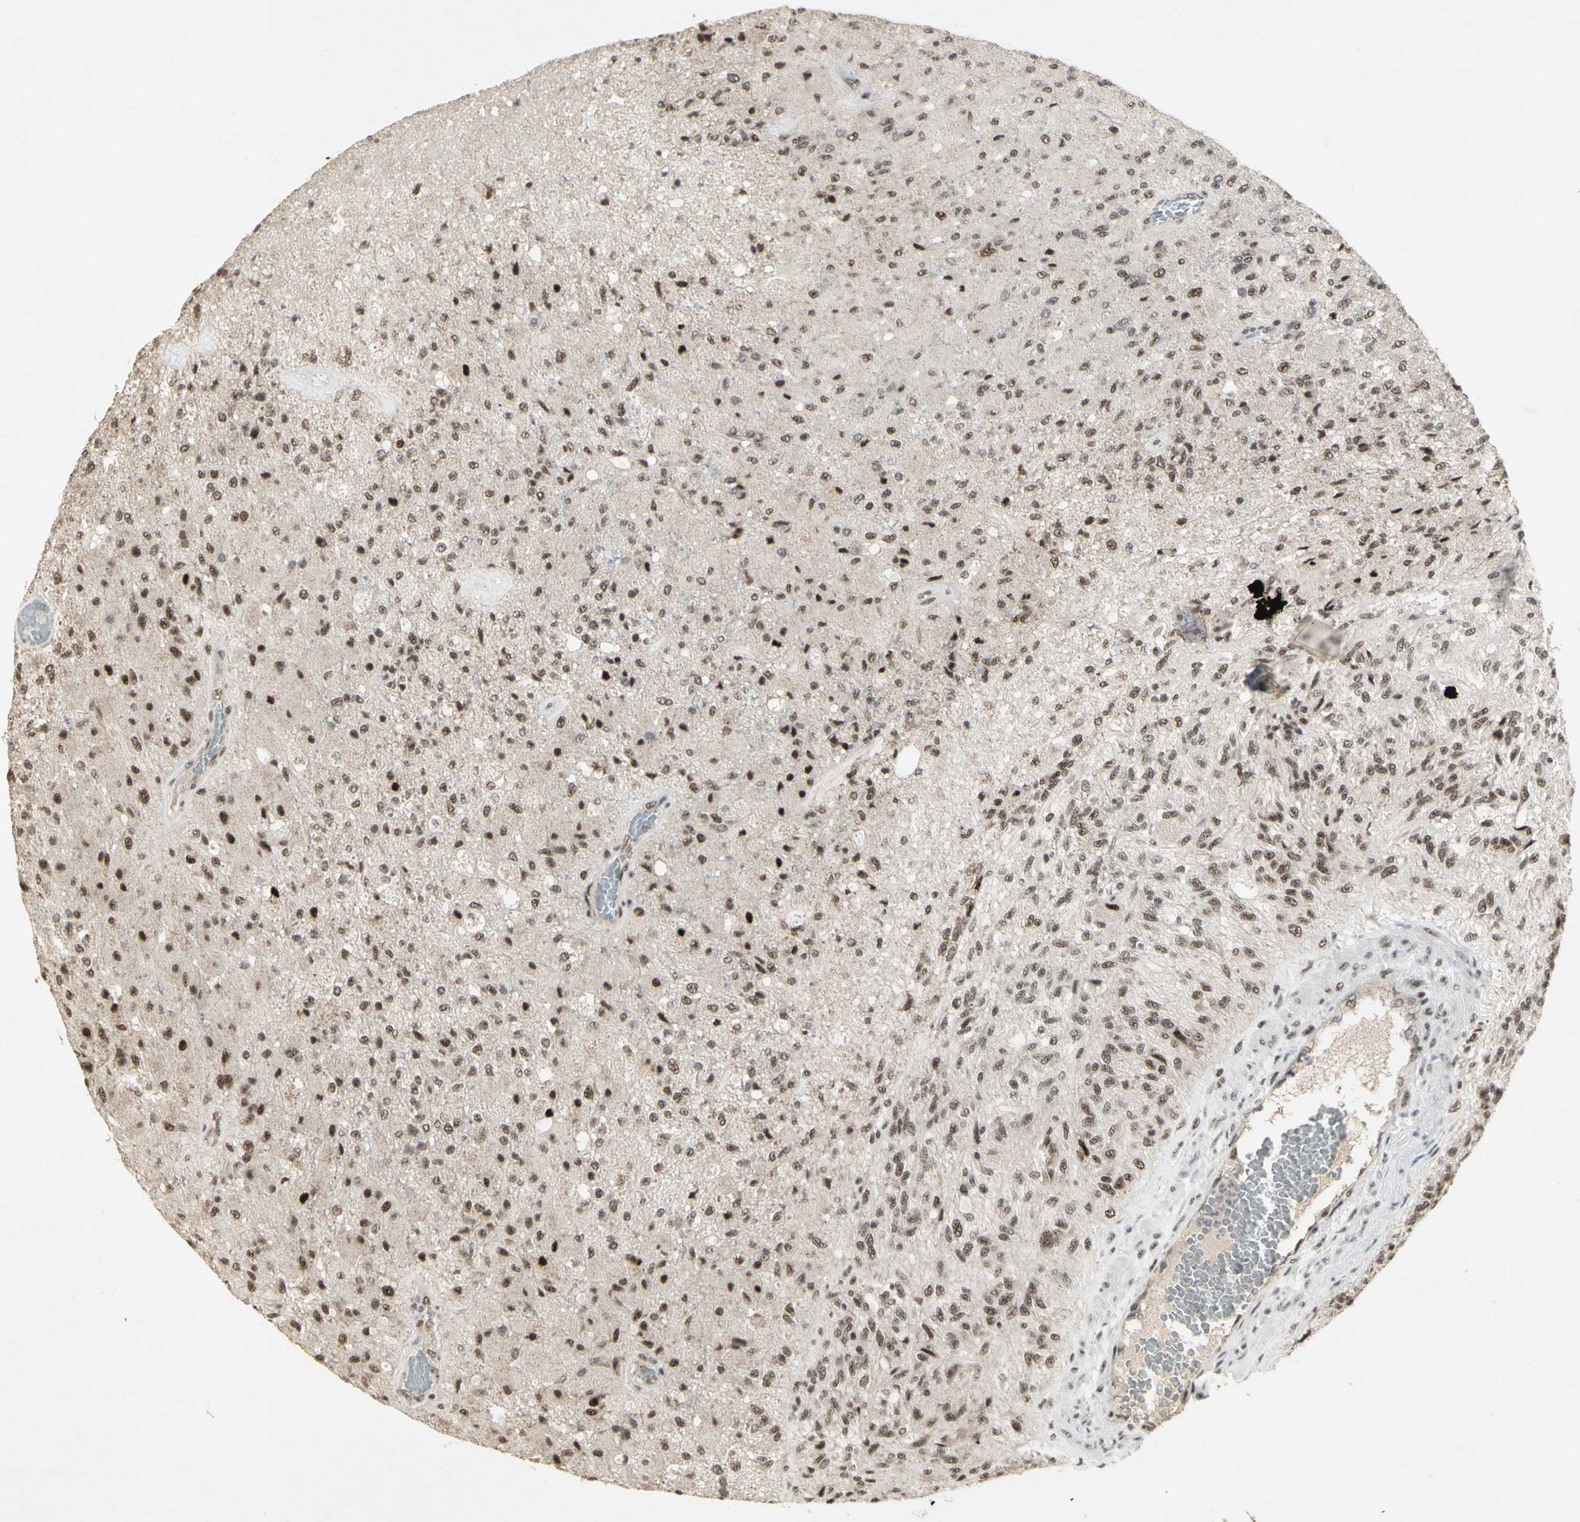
{"staining": {"intensity": "strong", "quantity": ">75%", "location": "nuclear"}, "tissue": "glioma", "cell_type": "Tumor cells", "image_type": "cancer", "snomed": [{"axis": "morphology", "description": "Normal tissue, NOS"}, {"axis": "morphology", "description": "Glioma, malignant, High grade"}, {"axis": "topography", "description": "Cerebral cortex"}], "caption": "Immunohistochemical staining of high-grade glioma (malignant) displays high levels of strong nuclear protein positivity in about >75% of tumor cells. The staining was performed using DAB to visualize the protein expression in brown, while the nuclei were stained in blue with hematoxylin (Magnification: 20x).", "gene": "CCNT1", "patient": {"sex": "male", "age": 77}}